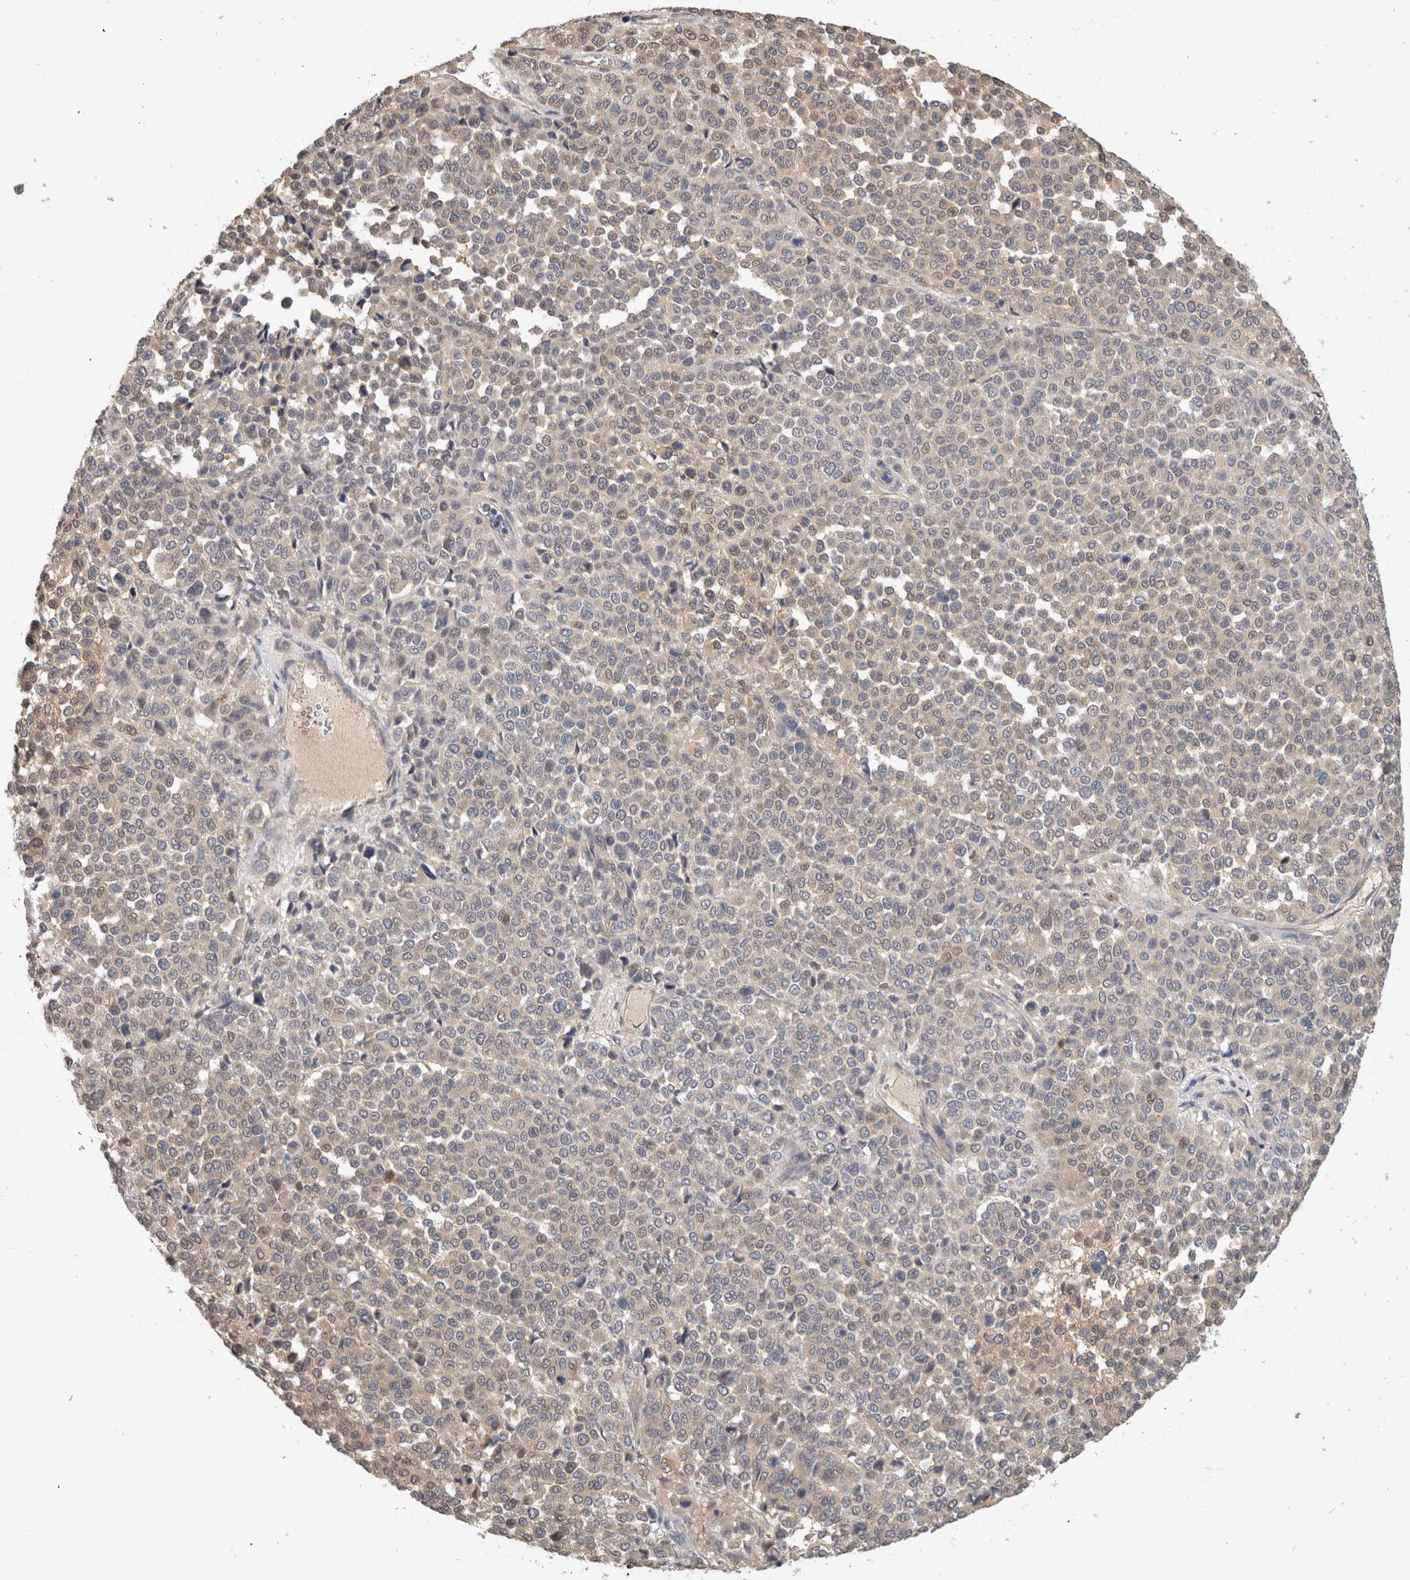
{"staining": {"intensity": "negative", "quantity": "none", "location": "none"}, "tissue": "melanoma", "cell_type": "Tumor cells", "image_type": "cancer", "snomed": [{"axis": "morphology", "description": "Malignant melanoma, Metastatic site"}, {"axis": "topography", "description": "Pancreas"}], "caption": "Protein analysis of malignant melanoma (metastatic site) reveals no significant positivity in tumor cells.", "gene": "PGM1", "patient": {"sex": "female", "age": 30}}